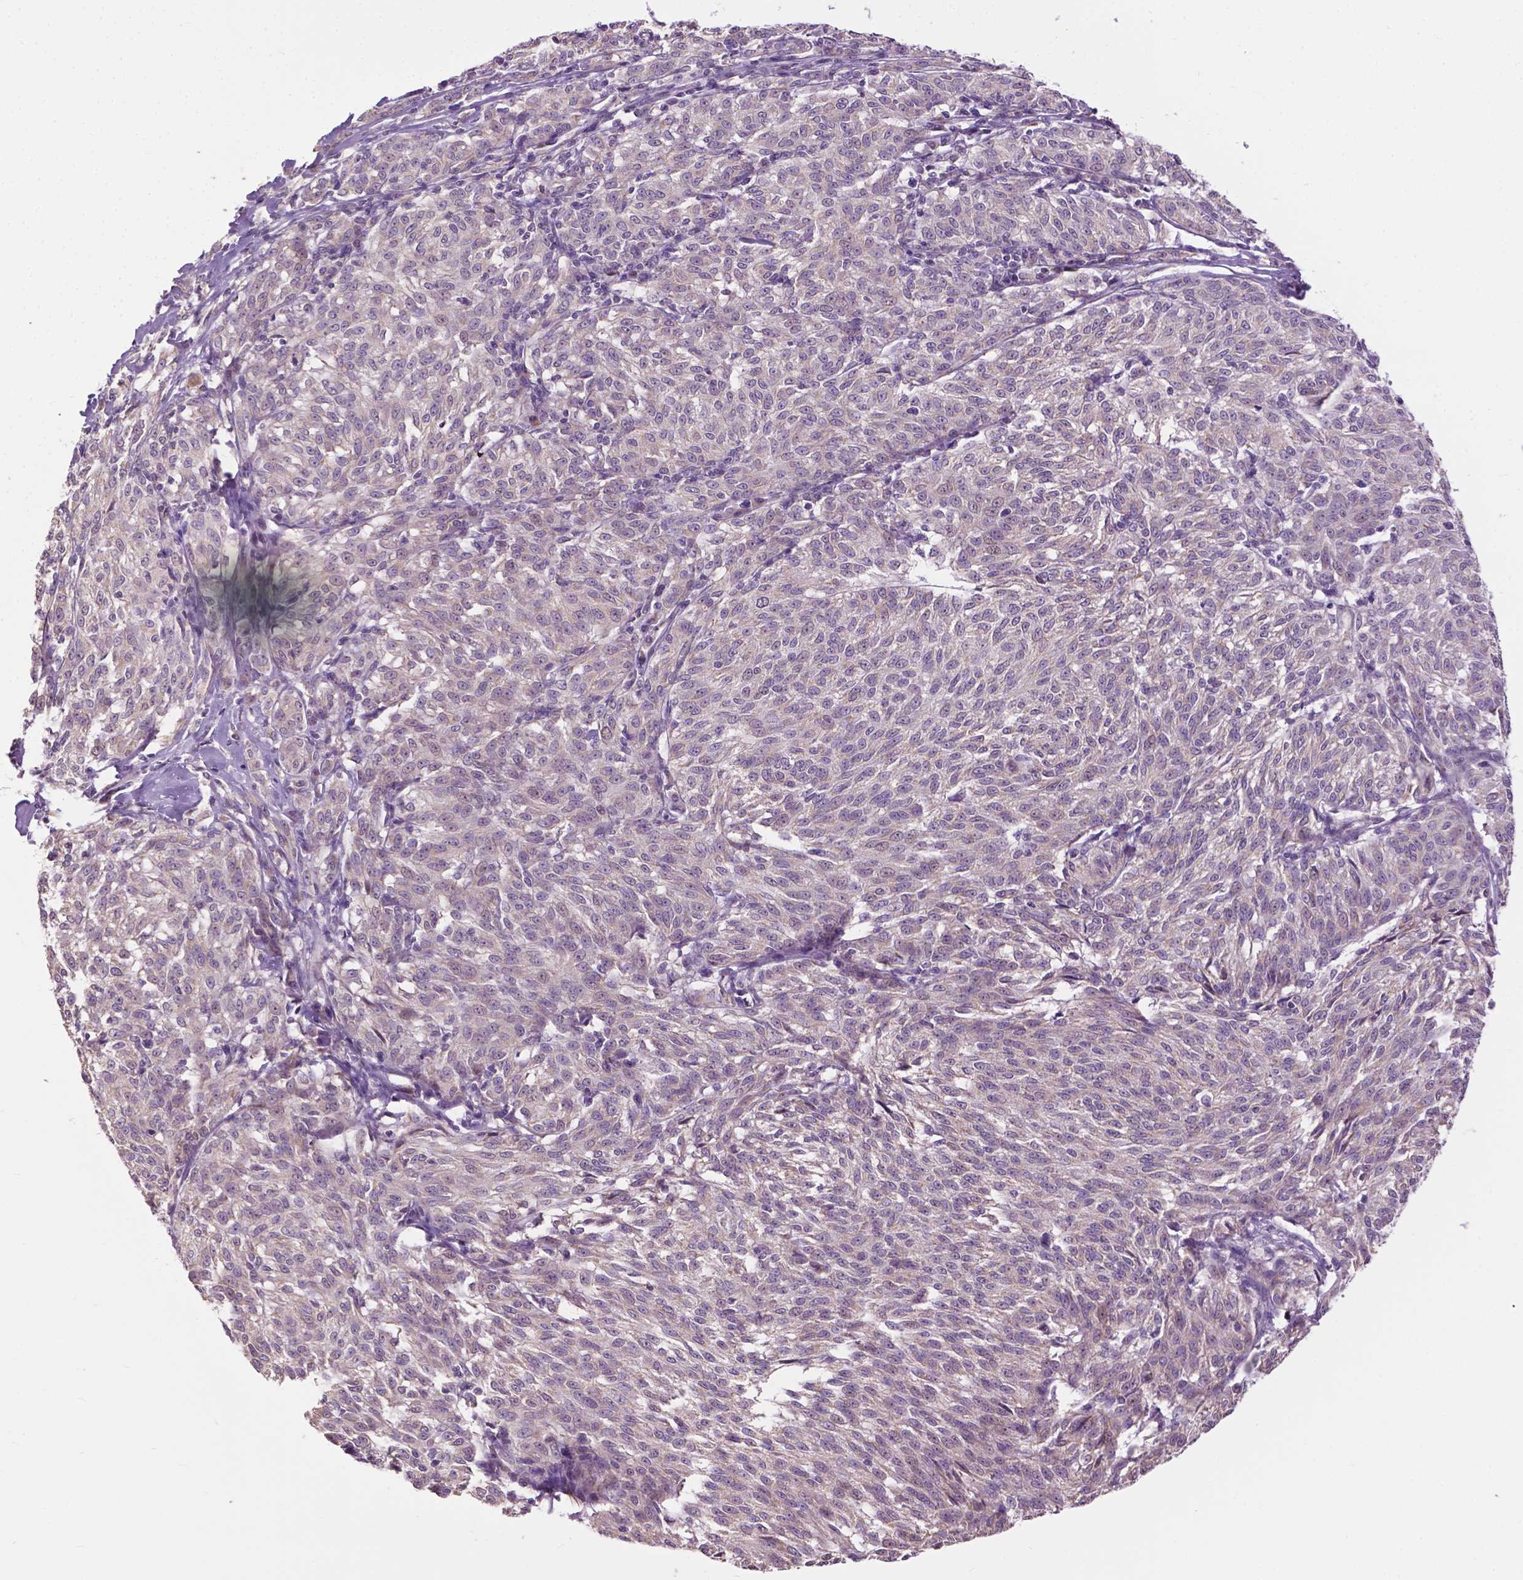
{"staining": {"intensity": "negative", "quantity": "none", "location": "none"}, "tissue": "melanoma", "cell_type": "Tumor cells", "image_type": "cancer", "snomed": [{"axis": "morphology", "description": "Malignant melanoma, NOS"}, {"axis": "topography", "description": "Skin"}], "caption": "IHC of melanoma exhibits no positivity in tumor cells.", "gene": "TTC9B", "patient": {"sex": "female", "age": 72}}